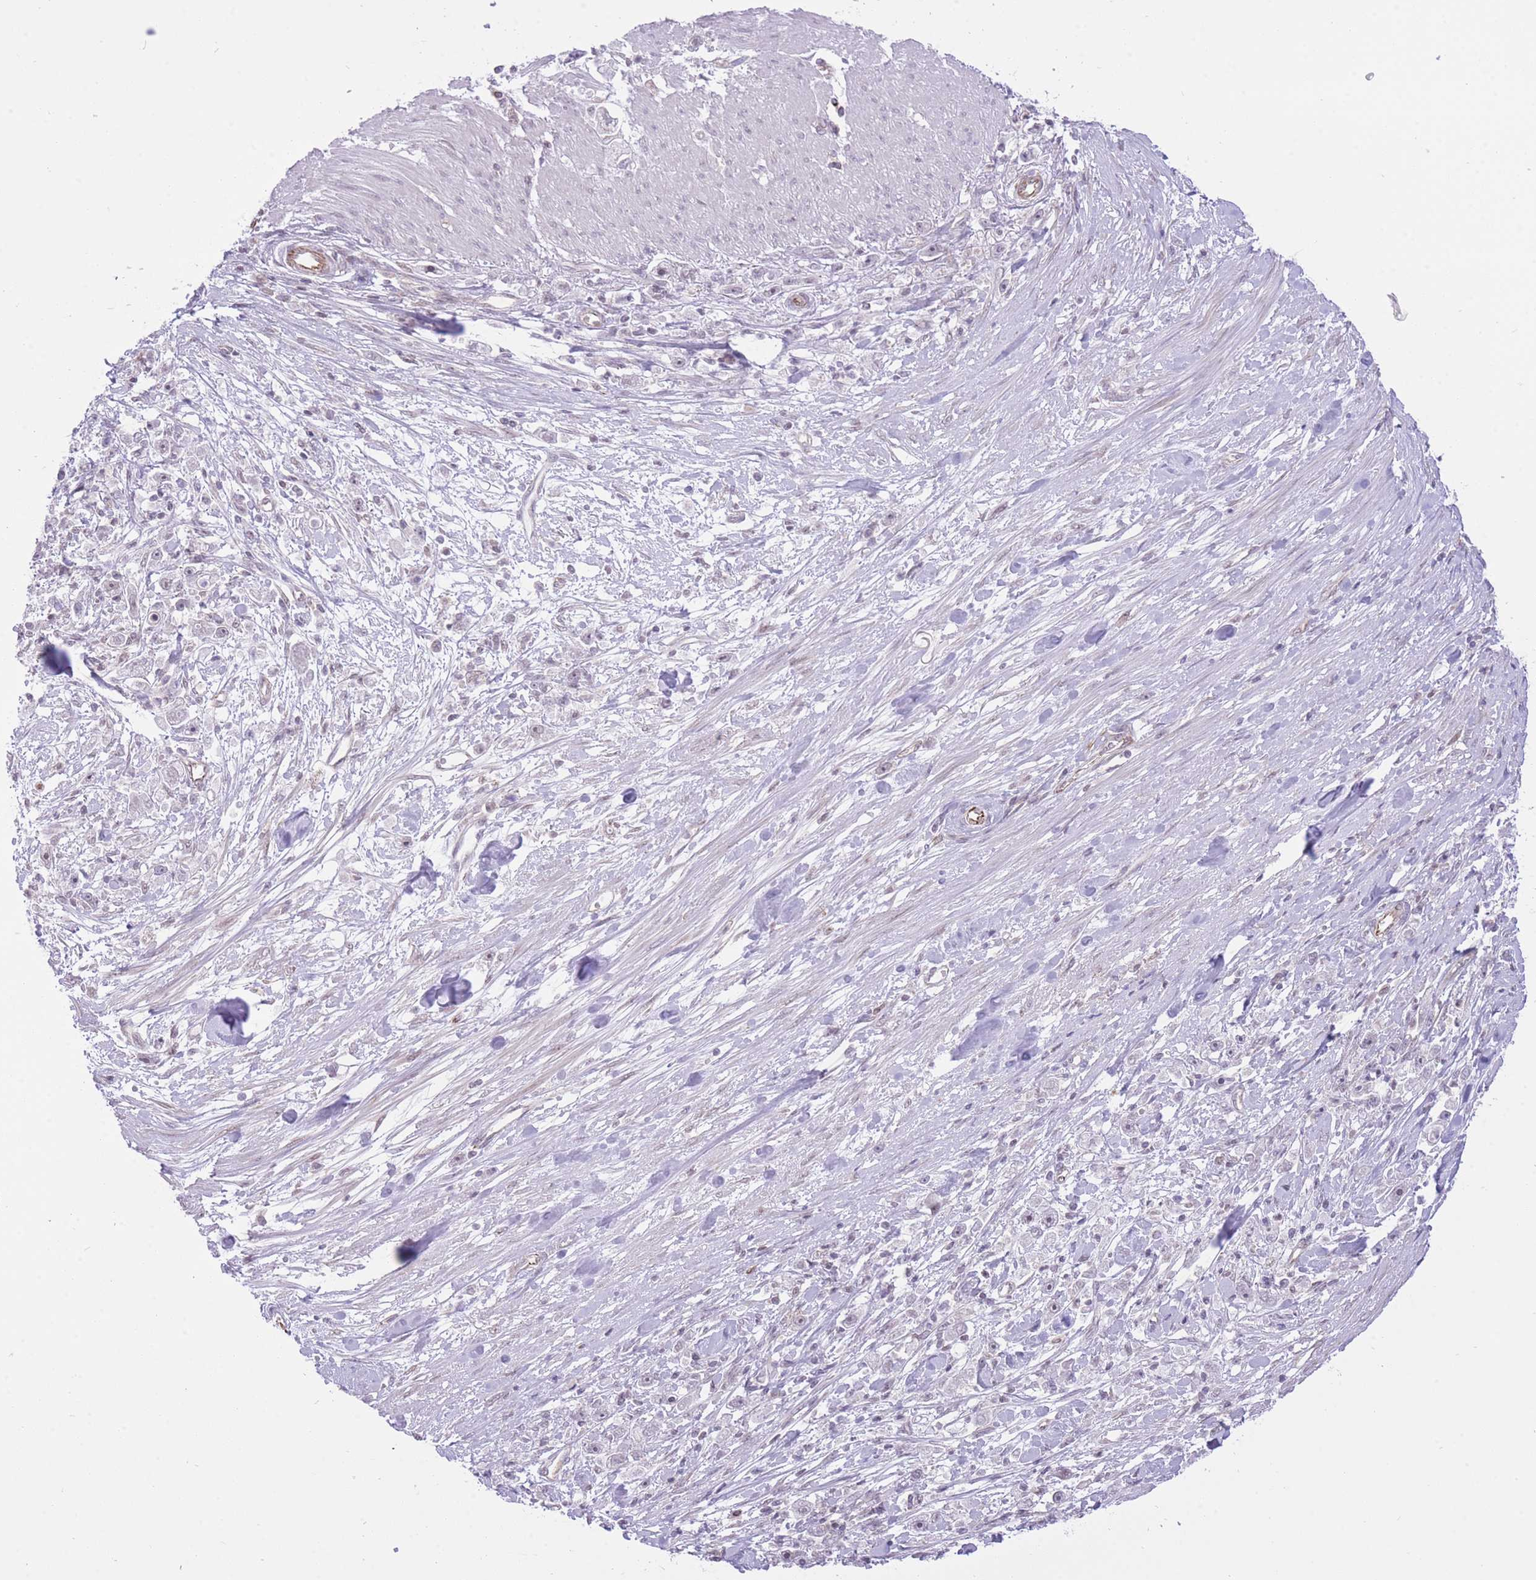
{"staining": {"intensity": "negative", "quantity": "none", "location": "none"}, "tissue": "stomach cancer", "cell_type": "Tumor cells", "image_type": "cancer", "snomed": [{"axis": "morphology", "description": "Adenocarcinoma, NOS"}, {"axis": "topography", "description": "Stomach"}], "caption": "Protein analysis of stomach adenocarcinoma shows no significant positivity in tumor cells.", "gene": "ELL", "patient": {"sex": "female", "age": 59}}